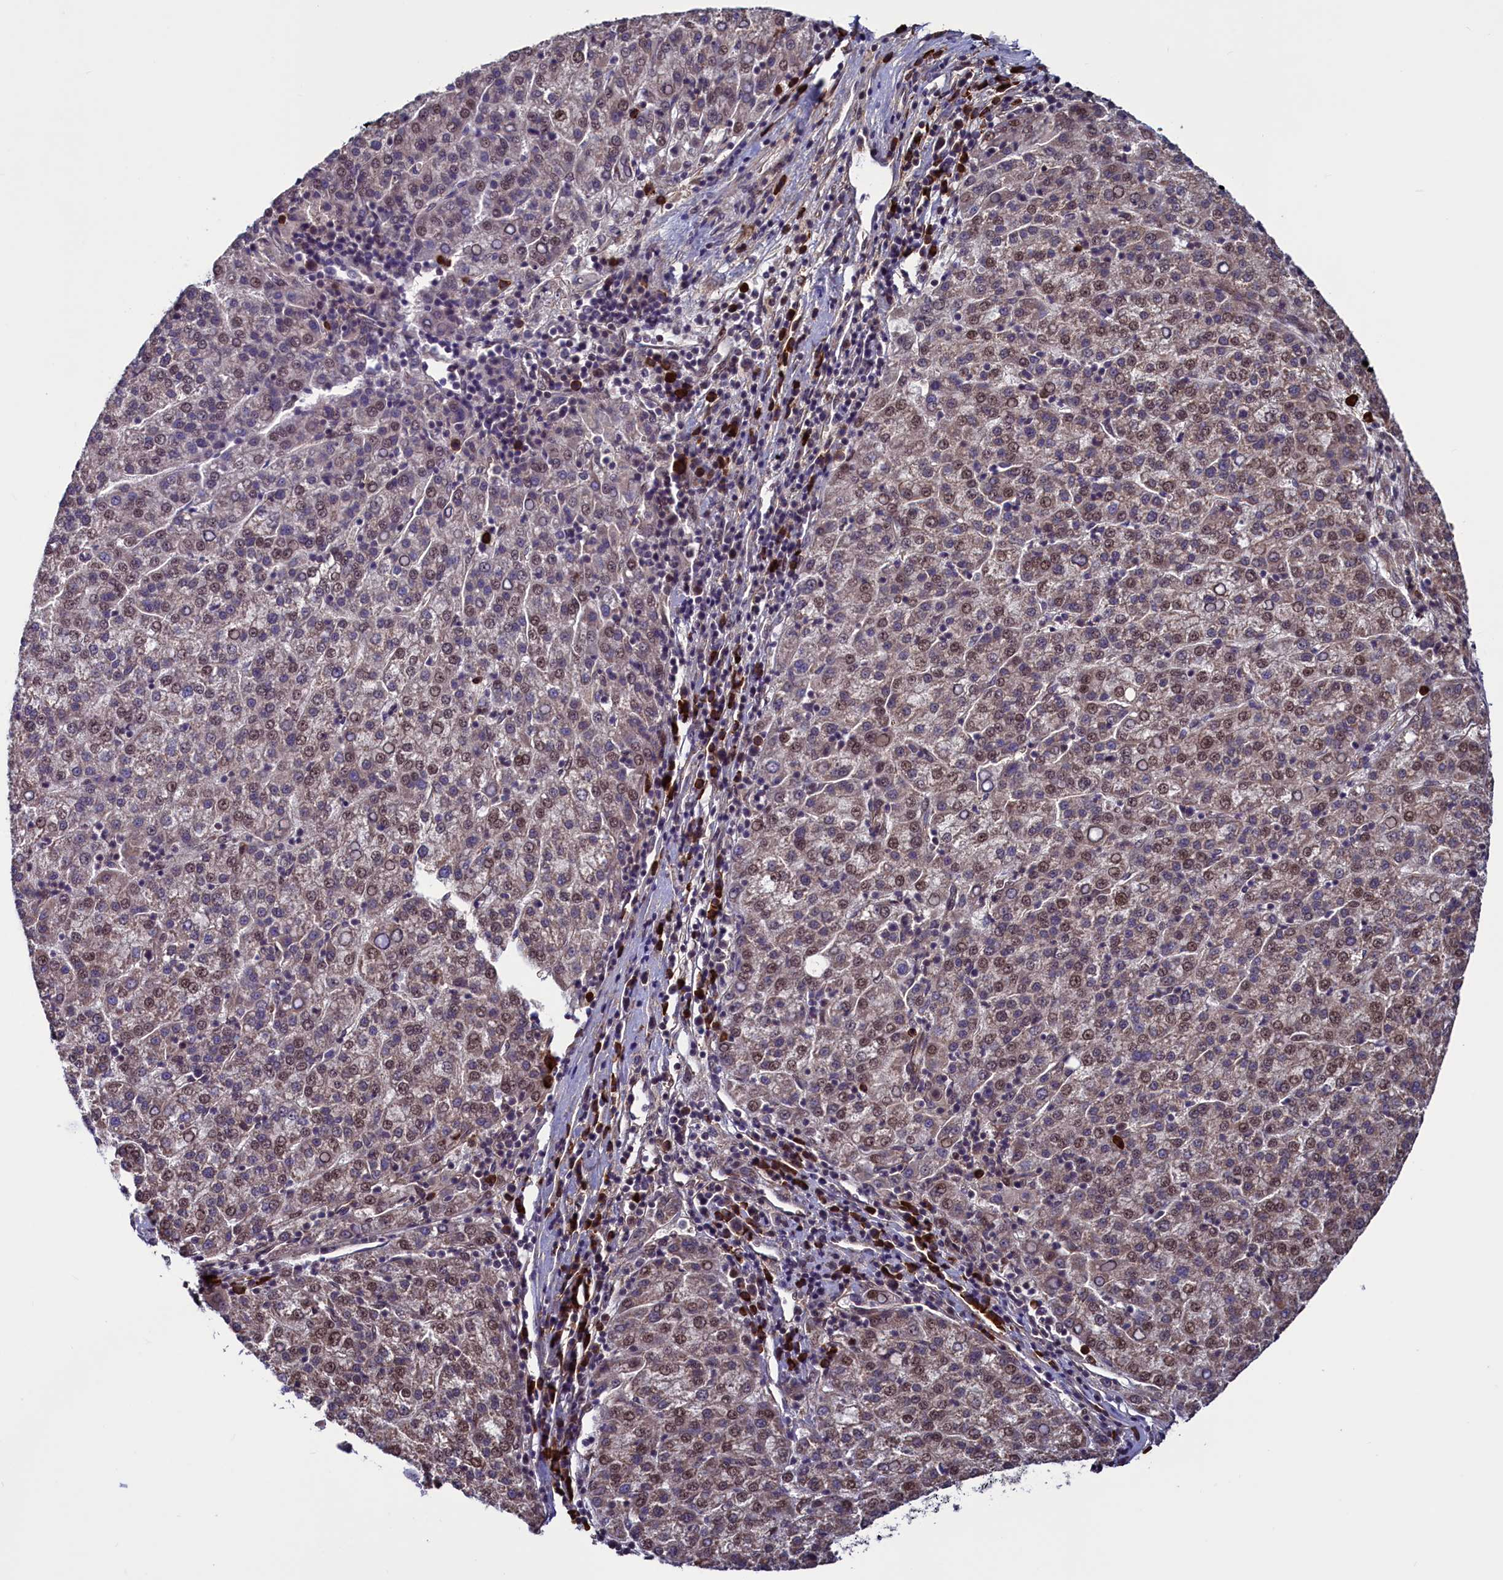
{"staining": {"intensity": "weak", "quantity": "25%-75%", "location": "cytoplasmic/membranous,nuclear"}, "tissue": "liver cancer", "cell_type": "Tumor cells", "image_type": "cancer", "snomed": [{"axis": "morphology", "description": "Carcinoma, Hepatocellular, NOS"}, {"axis": "topography", "description": "Liver"}], "caption": "Immunohistochemistry (DAB (3,3'-diaminobenzidine)) staining of human liver cancer (hepatocellular carcinoma) shows weak cytoplasmic/membranous and nuclear protein staining in about 25%-75% of tumor cells. The staining is performed using DAB (3,3'-diaminobenzidine) brown chromogen to label protein expression. The nuclei are counter-stained blue using hematoxylin.", "gene": "RBFA", "patient": {"sex": "female", "age": 58}}